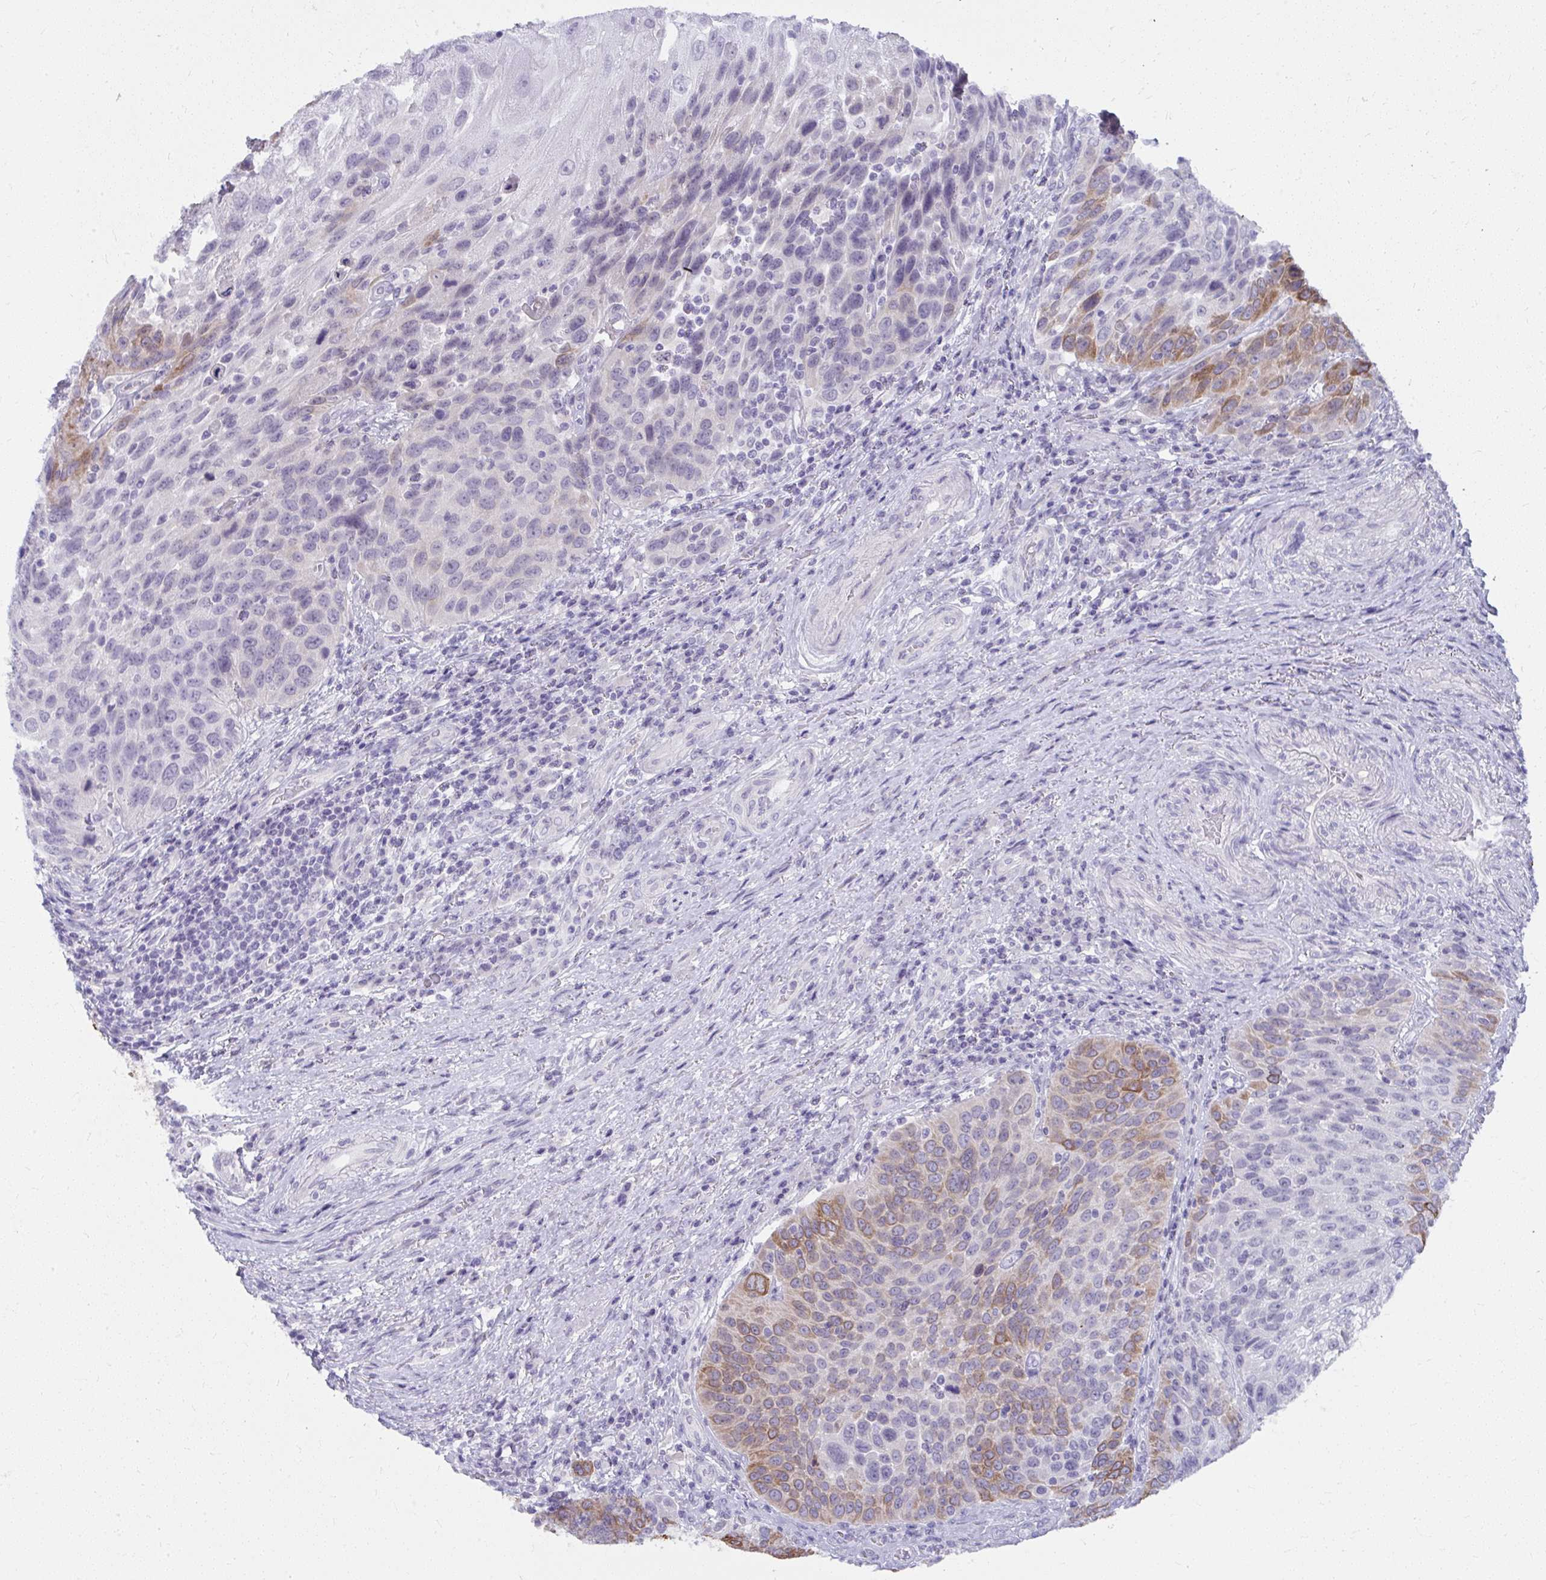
{"staining": {"intensity": "moderate", "quantity": "25%-75%", "location": "cytoplasmic/membranous"}, "tissue": "urothelial cancer", "cell_type": "Tumor cells", "image_type": "cancer", "snomed": [{"axis": "morphology", "description": "Urothelial carcinoma, High grade"}, {"axis": "topography", "description": "Urinary bladder"}], "caption": "A histopathology image of urothelial cancer stained for a protein reveals moderate cytoplasmic/membranous brown staining in tumor cells. Using DAB (3,3'-diaminobenzidine) (brown) and hematoxylin (blue) stains, captured at high magnification using brightfield microscopy.", "gene": "UGT3A2", "patient": {"sex": "female", "age": 70}}